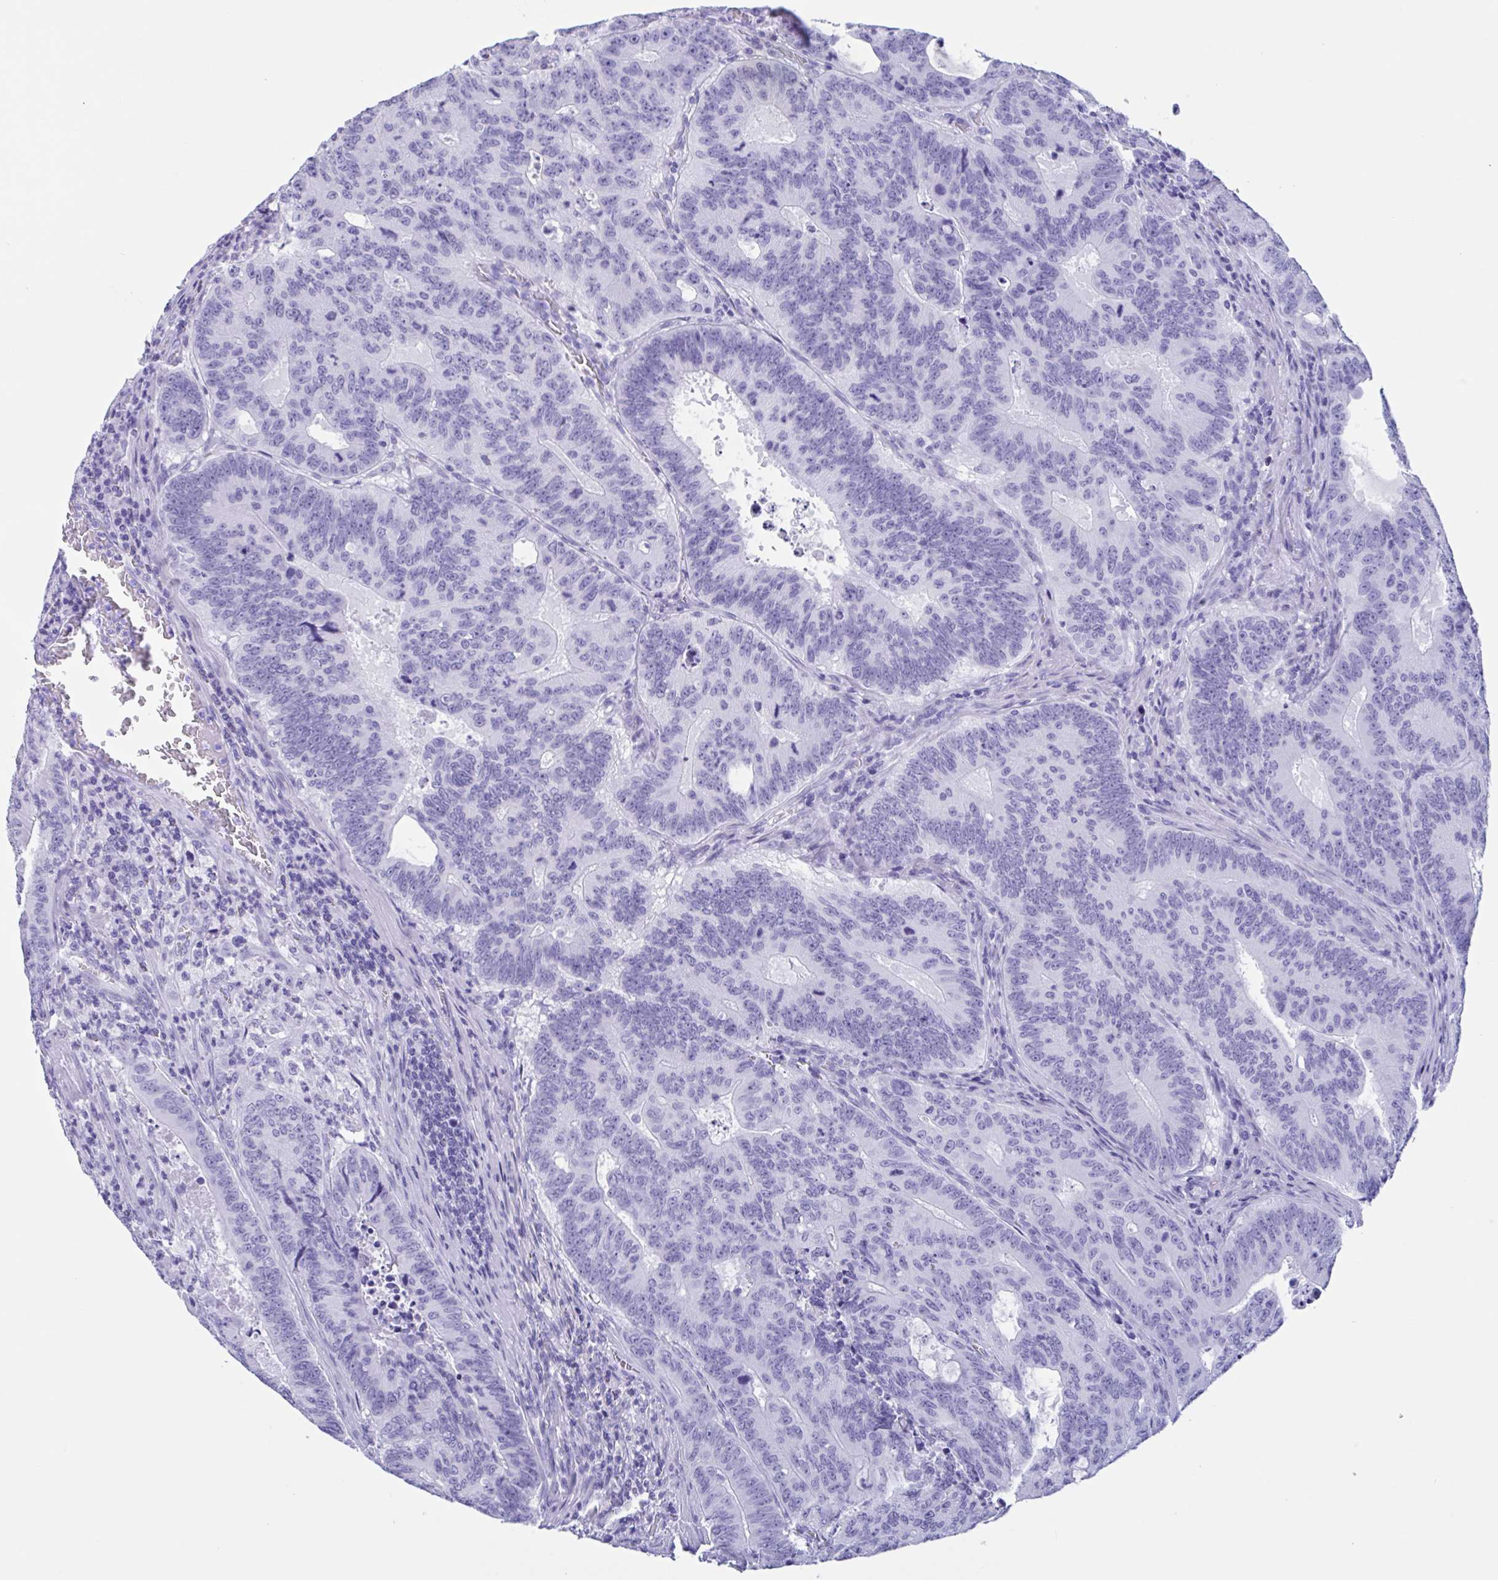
{"staining": {"intensity": "negative", "quantity": "none", "location": "none"}, "tissue": "colorectal cancer", "cell_type": "Tumor cells", "image_type": "cancer", "snomed": [{"axis": "morphology", "description": "Adenocarcinoma, NOS"}, {"axis": "topography", "description": "Colon"}], "caption": "A high-resolution histopathology image shows IHC staining of colorectal cancer (adenocarcinoma), which shows no significant staining in tumor cells. (DAB IHC visualized using brightfield microscopy, high magnification).", "gene": "ZNF850", "patient": {"sex": "male", "age": 62}}